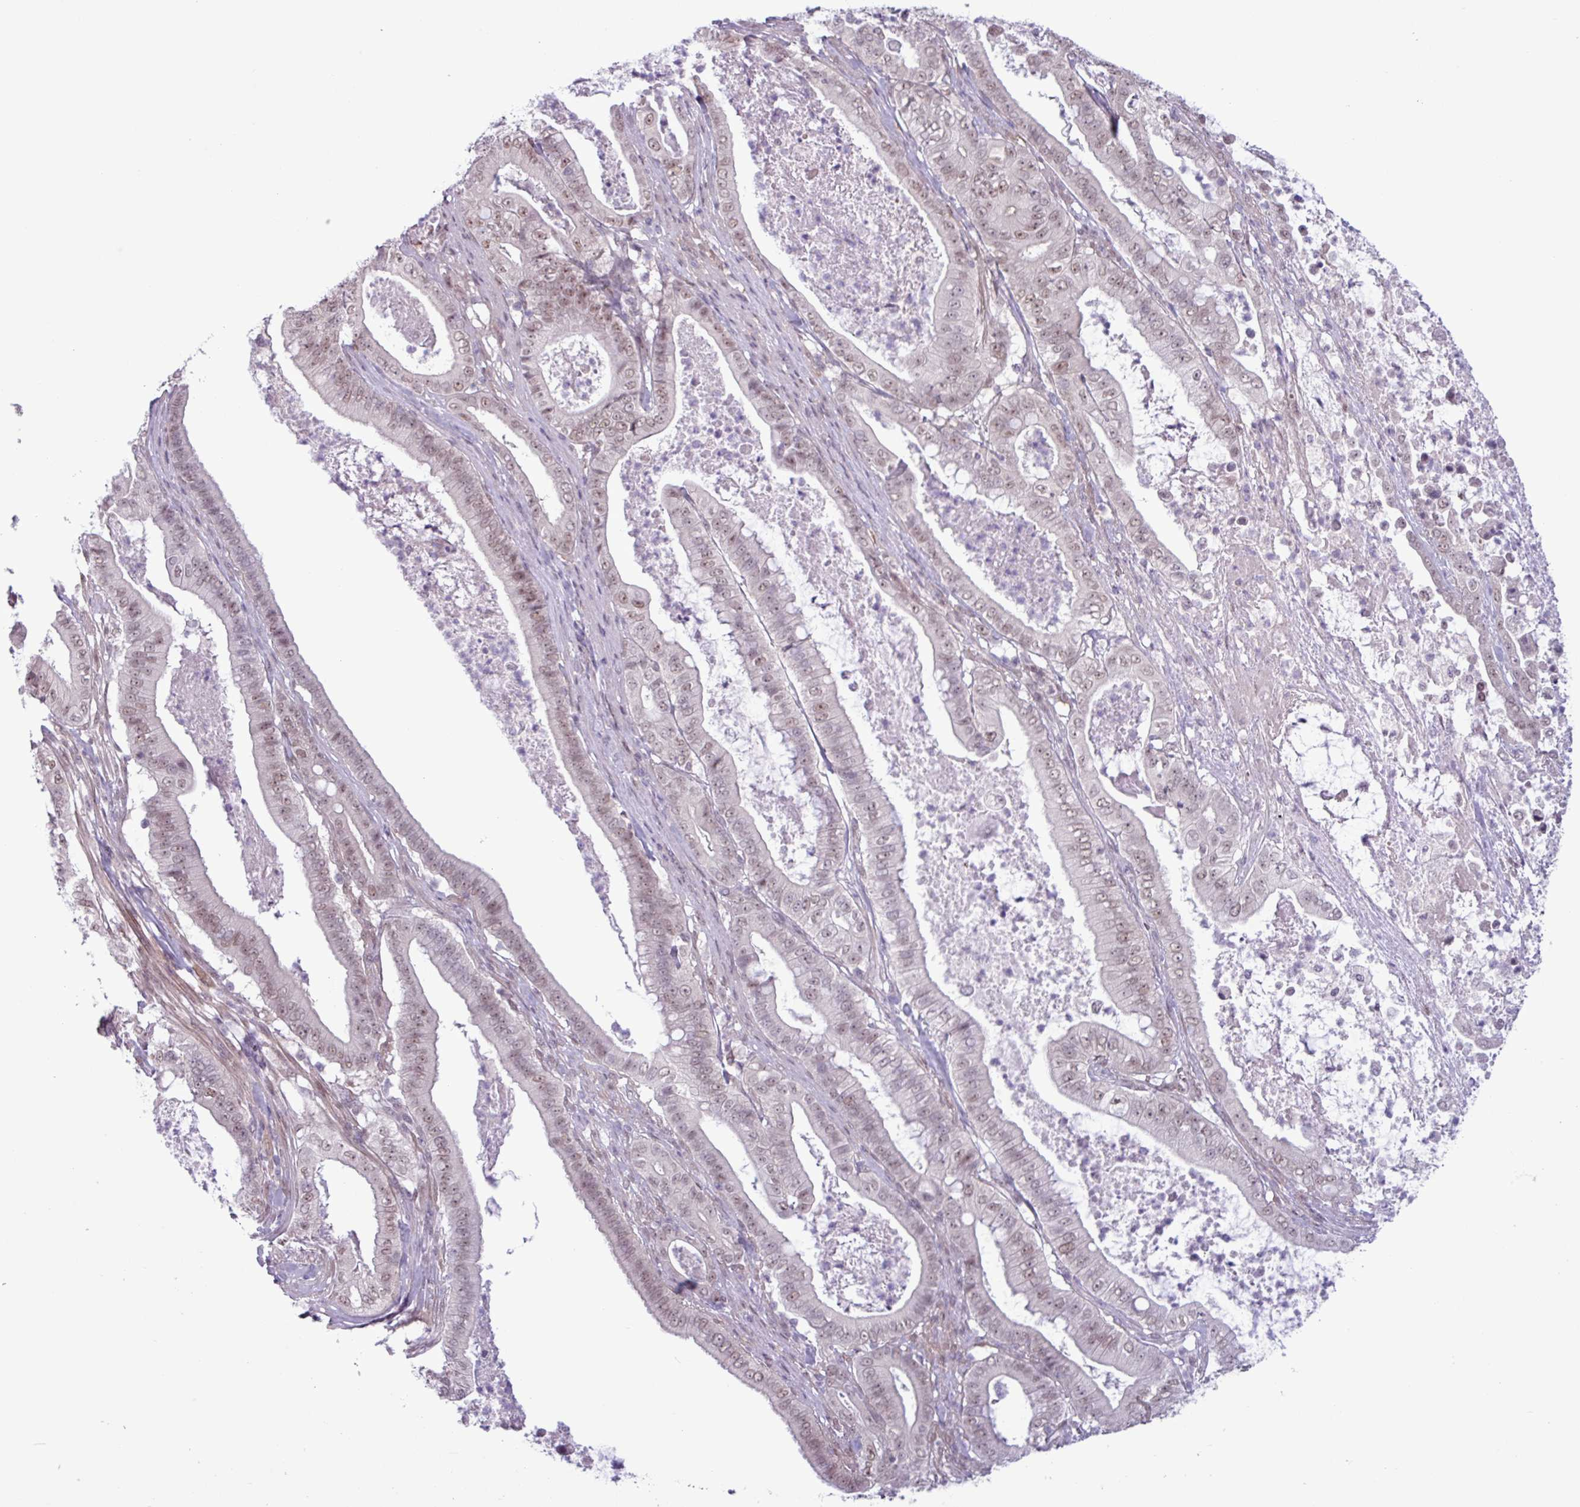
{"staining": {"intensity": "weak", "quantity": ">75%", "location": "nuclear"}, "tissue": "pancreatic cancer", "cell_type": "Tumor cells", "image_type": "cancer", "snomed": [{"axis": "morphology", "description": "Adenocarcinoma, NOS"}, {"axis": "topography", "description": "Pancreas"}], "caption": "IHC staining of pancreatic cancer, which displays low levels of weak nuclear positivity in approximately >75% of tumor cells indicating weak nuclear protein positivity. The staining was performed using DAB (3,3'-diaminobenzidine) (brown) for protein detection and nuclei were counterstained in hematoxylin (blue).", "gene": "NOTCH2", "patient": {"sex": "male", "age": 71}}